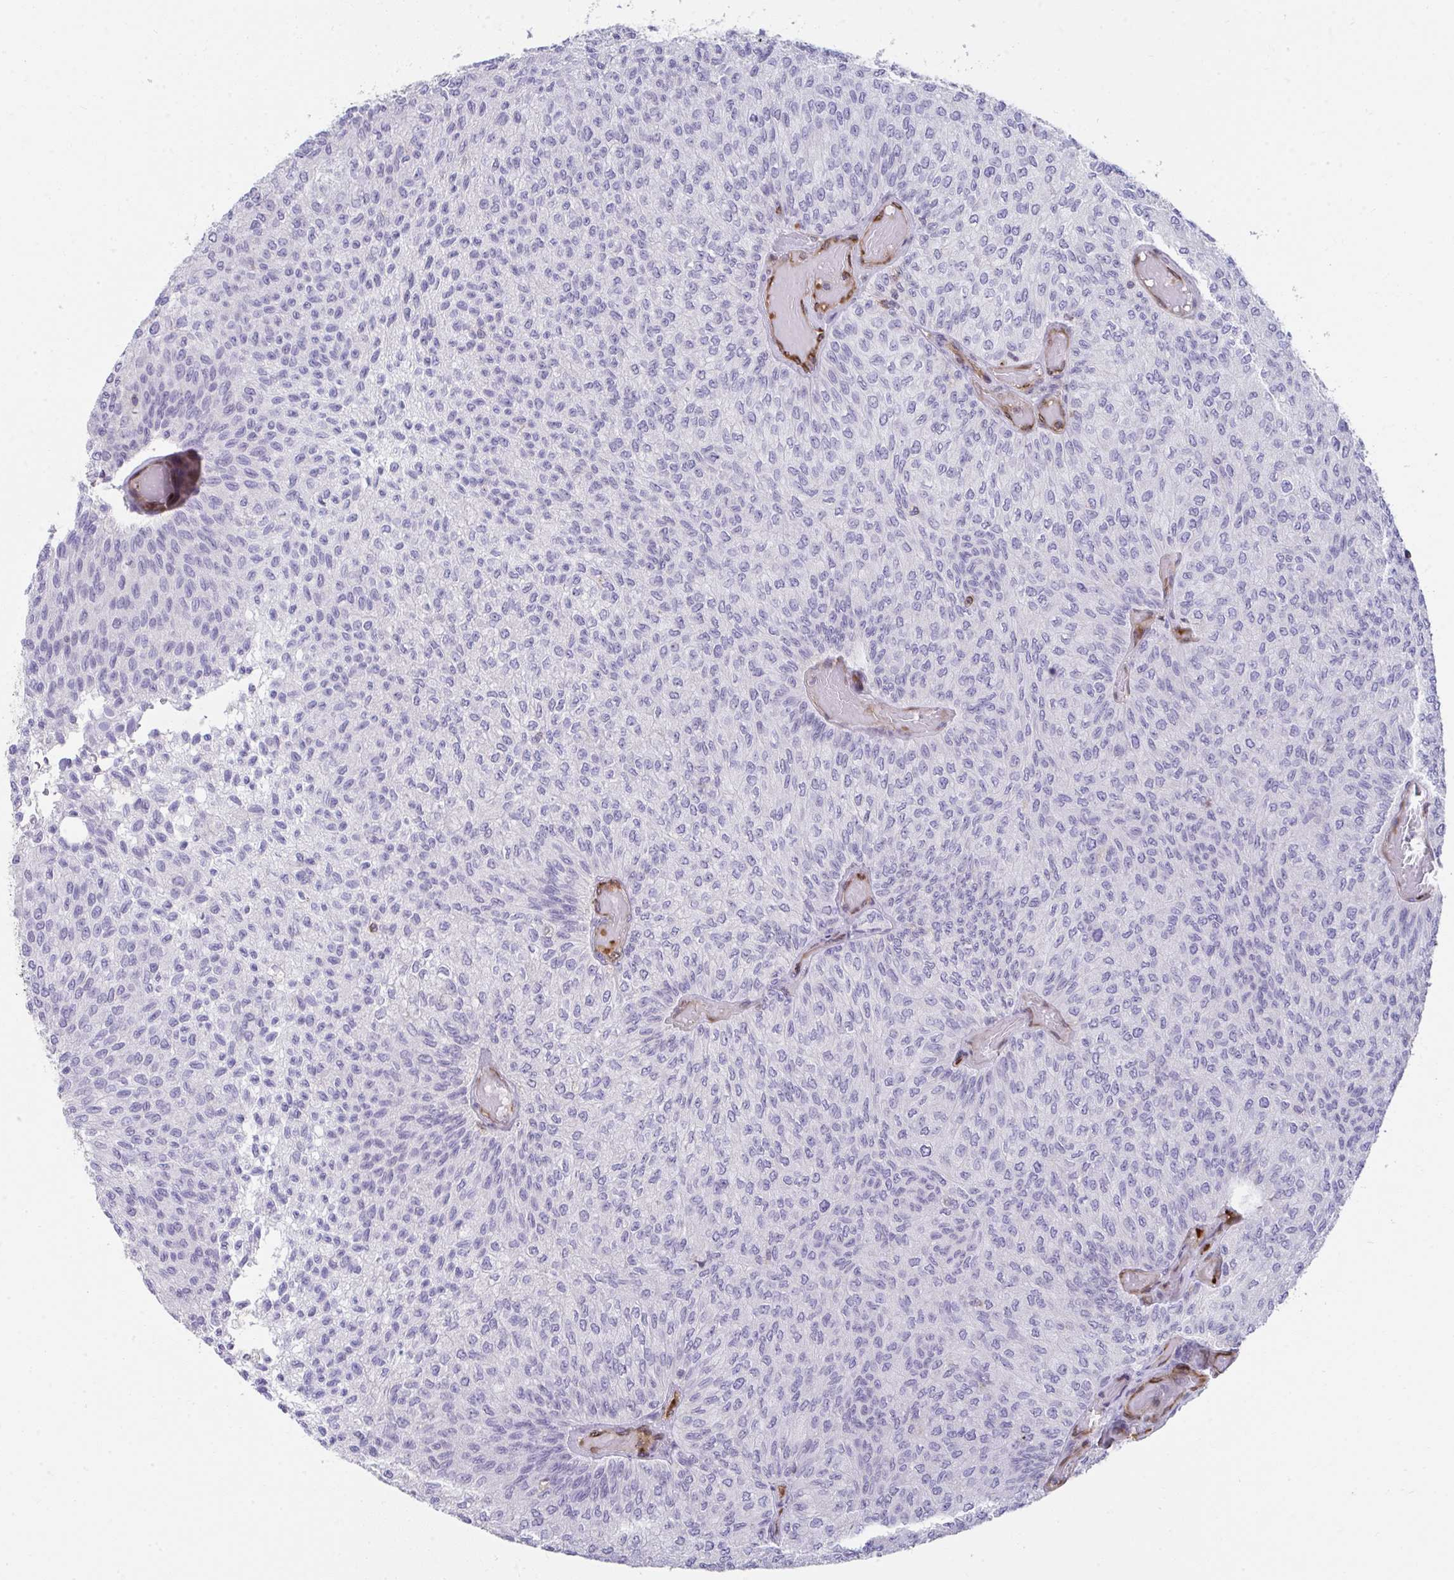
{"staining": {"intensity": "negative", "quantity": "none", "location": "none"}, "tissue": "urothelial cancer", "cell_type": "Tumor cells", "image_type": "cancer", "snomed": [{"axis": "morphology", "description": "Urothelial carcinoma, Low grade"}, {"axis": "topography", "description": "Urinary bladder"}], "caption": "IHC of urothelial carcinoma (low-grade) displays no staining in tumor cells. The staining is performed using DAB (3,3'-diaminobenzidine) brown chromogen with nuclei counter-stained in using hematoxylin.", "gene": "FOXN3", "patient": {"sex": "male", "age": 78}}